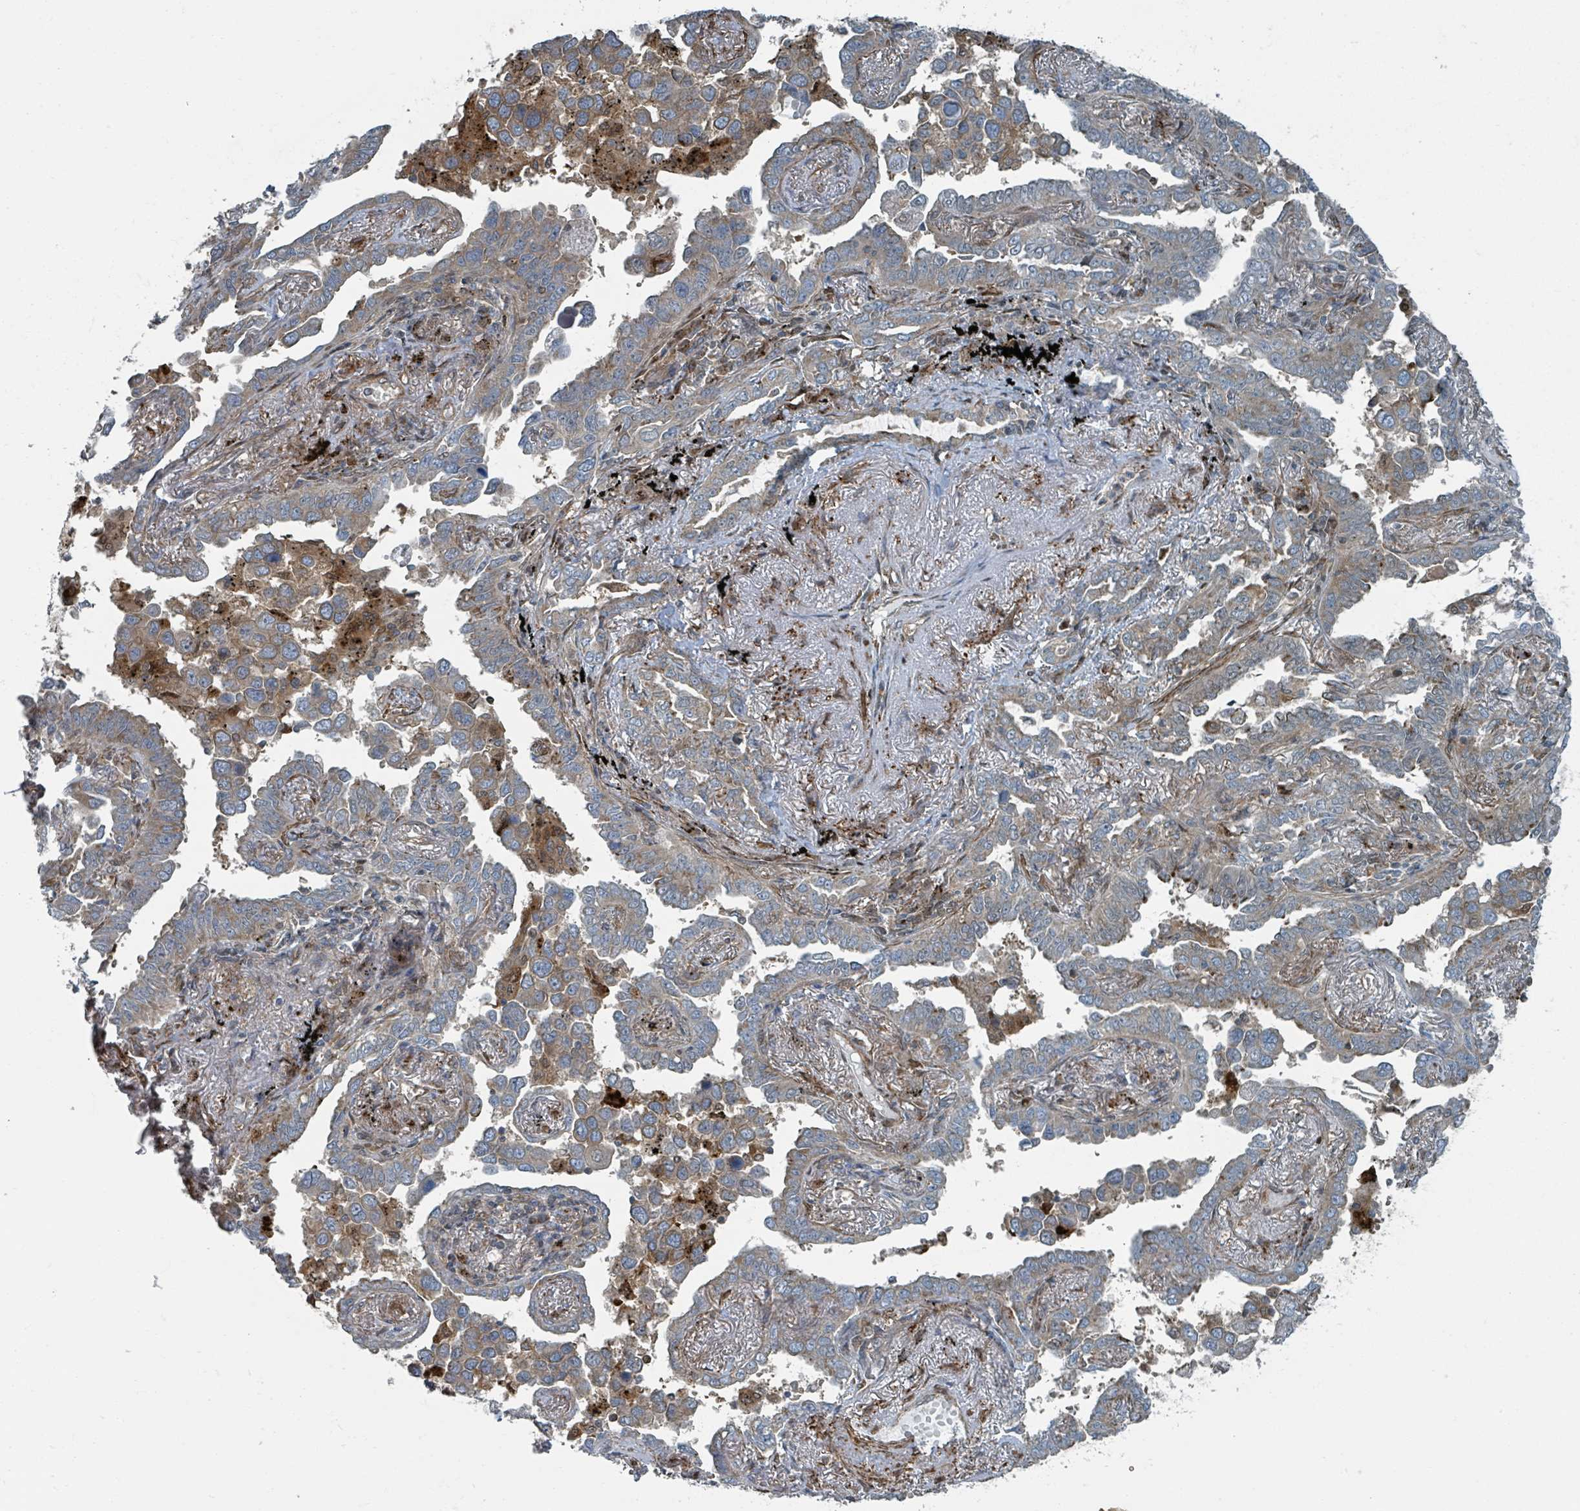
{"staining": {"intensity": "weak", "quantity": "25%-75%", "location": "cytoplasmic/membranous"}, "tissue": "lung cancer", "cell_type": "Tumor cells", "image_type": "cancer", "snomed": [{"axis": "morphology", "description": "Adenocarcinoma, NOS"}, {"axis": "topography", "description": "Lung"}], "caption": "The photomicrograph displays immunohistochemical staining of lung cancer (adenocarcinoma). There is weak cytoplasmic/membranous positivity is identified in about 25%-75% of tumor cells.", "gene": "RHPN2", "patient": {"sex": "male", "age": 67}}